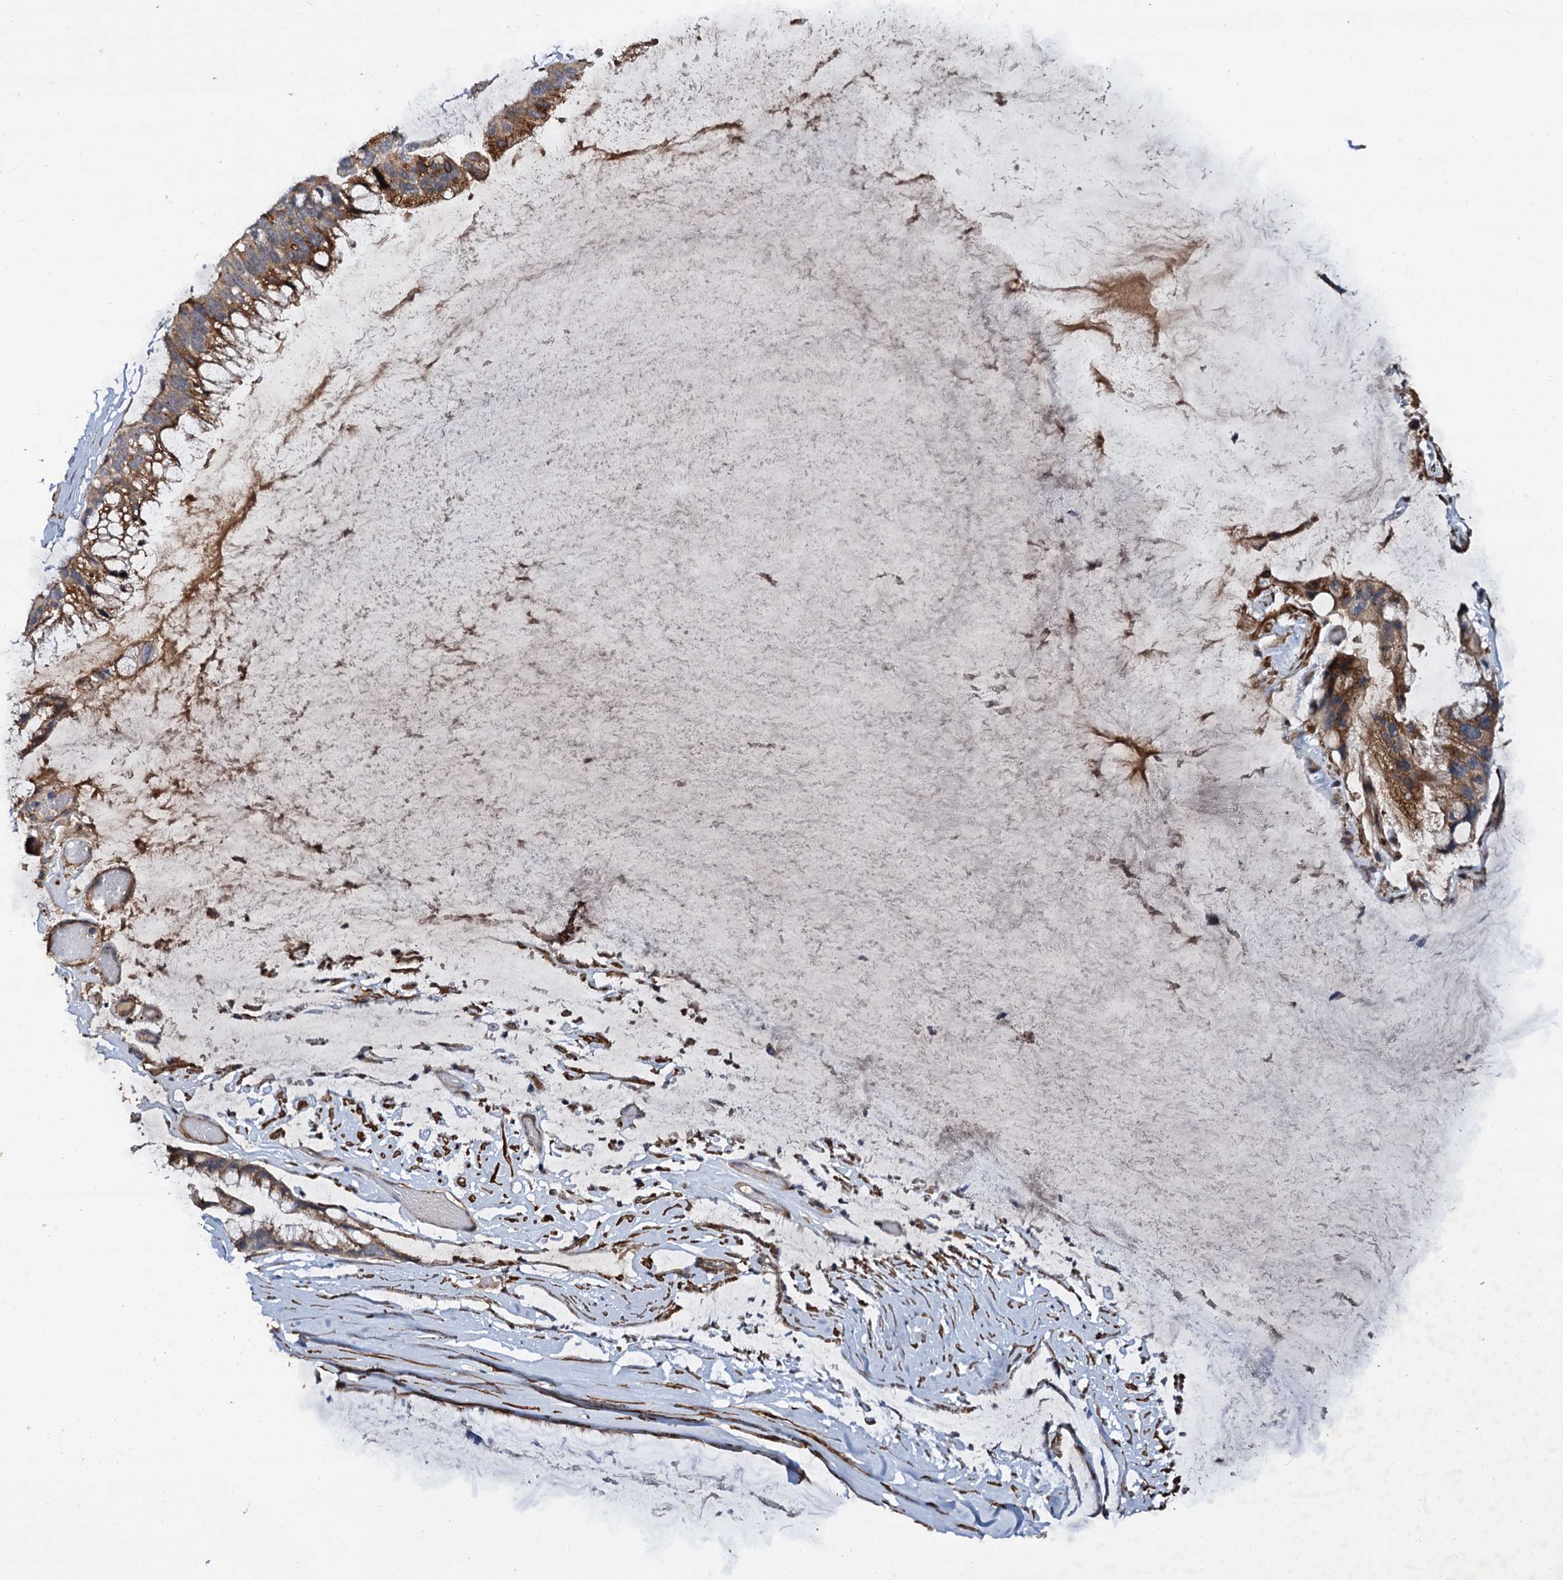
{"staining": {"intensity": "moderate", "quantity": "25%-75%", "location": "cytoplasmic/membranous"}, "tissue": "ovarian cancer", "cell_type": "Tumor cells", "image_type": "cancer", "snomed": [{"axis": "morphology", "description": "Cystadenocarcinoma, mucinous, NOS"}, {"axis": "topography", "description": "Ovary"}], "caption": "Immunohistochemical staining of human mucinous cystadenocarcinoma (ovarian) shows medium levels of moderate cytoplasmic/membranous expression in approximately 25%-75% of tumor cells. The protein of interest is stained brown, and the nuclei are stained in blue (DAB (3,3'-diaminobenzidine) IHC with brightfield microscopy, high magnification).", "gene": "ISM2", "patient": {"sex": "female", "age": 39}}